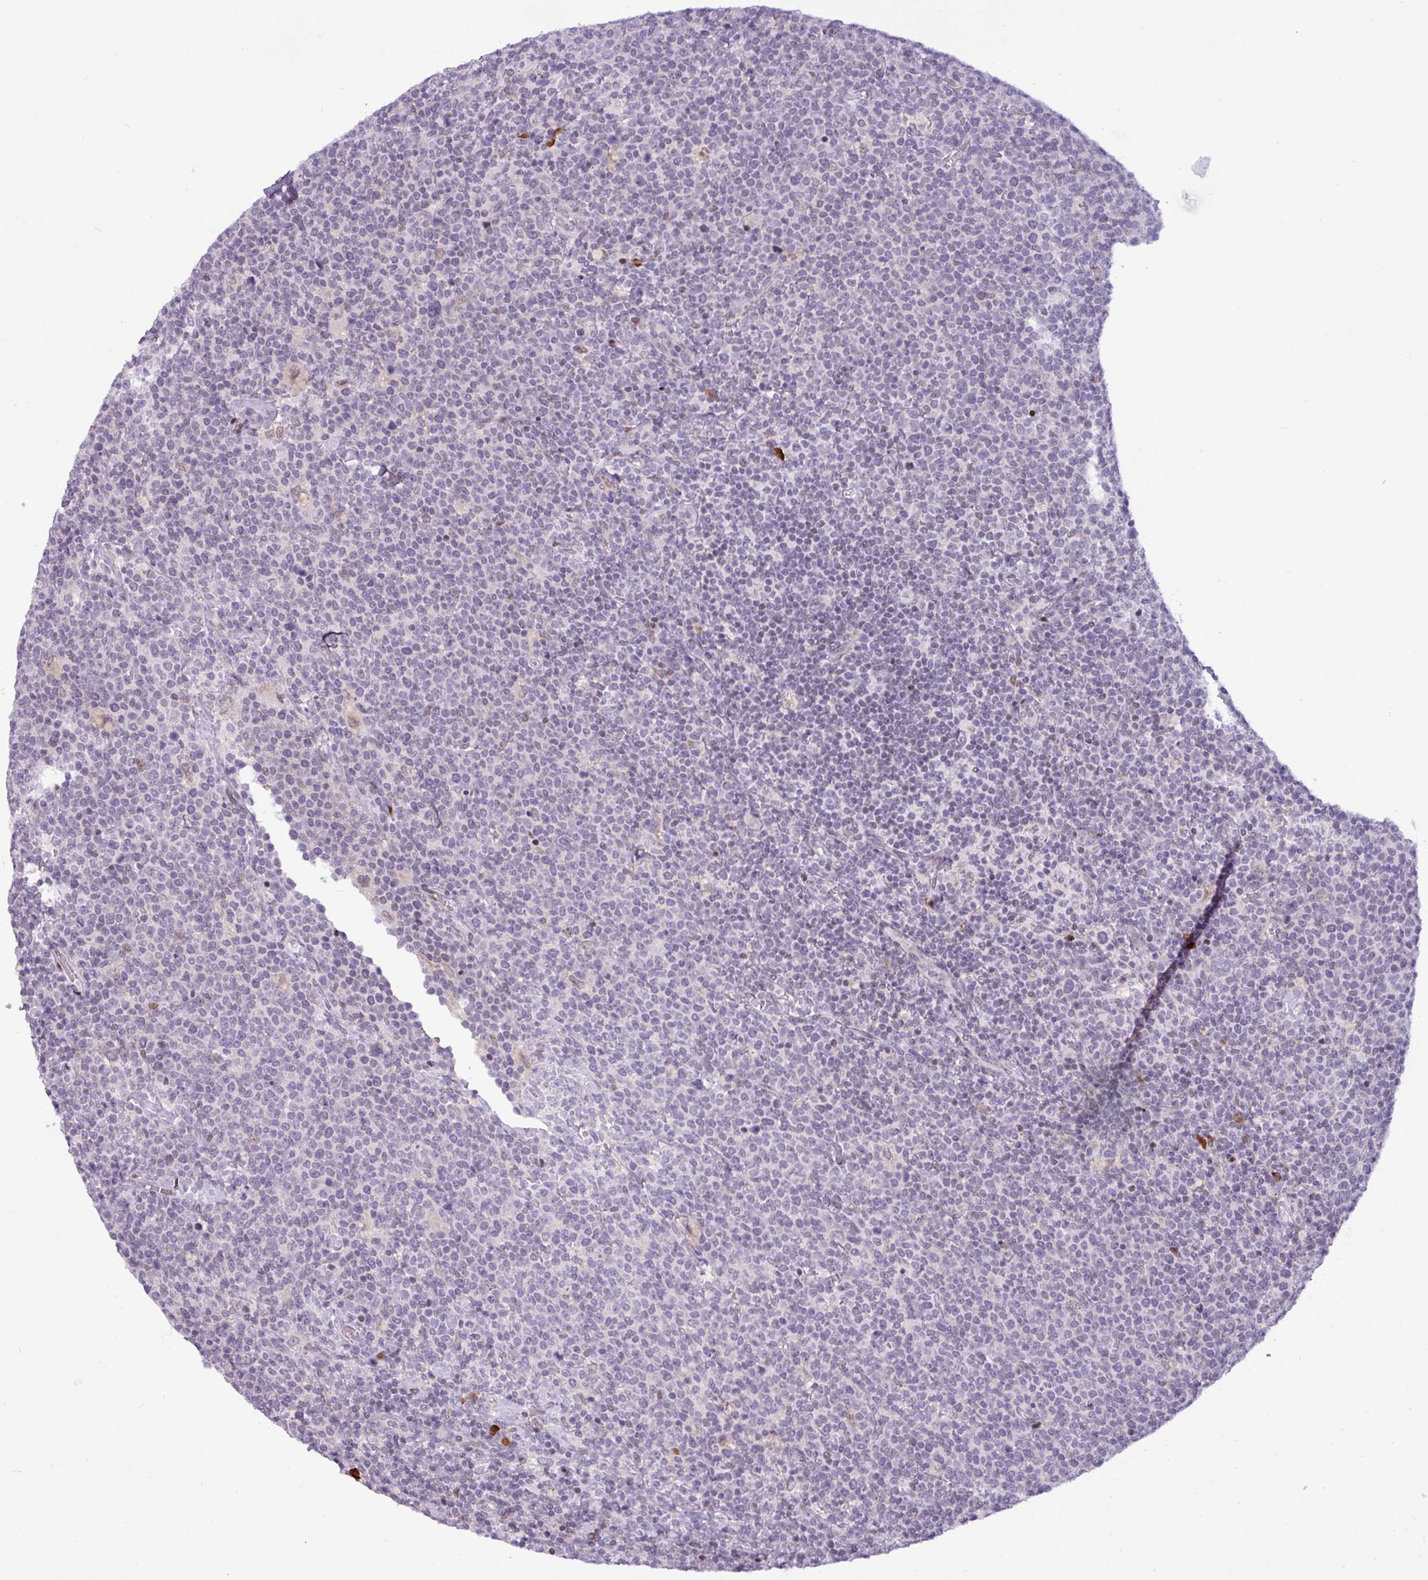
{"staining": {"intensity": "negative", "quantity": "none", "location": "none"}, "tissue": "lymphoma", "cell_type": "Tumor cells", "image_type": "cancer", "snomed": [{"axis": "morphology", "description": "Malignant lymphoma, non-Hodgkin's type, High grade"}, {"axis": "topography", "description": "Lymph node"}], "caption": "Tumor cells show no significant staining in lymphoma.", "gene": "SLC66A2", "patient": {"sex": "male", "age": 61}}